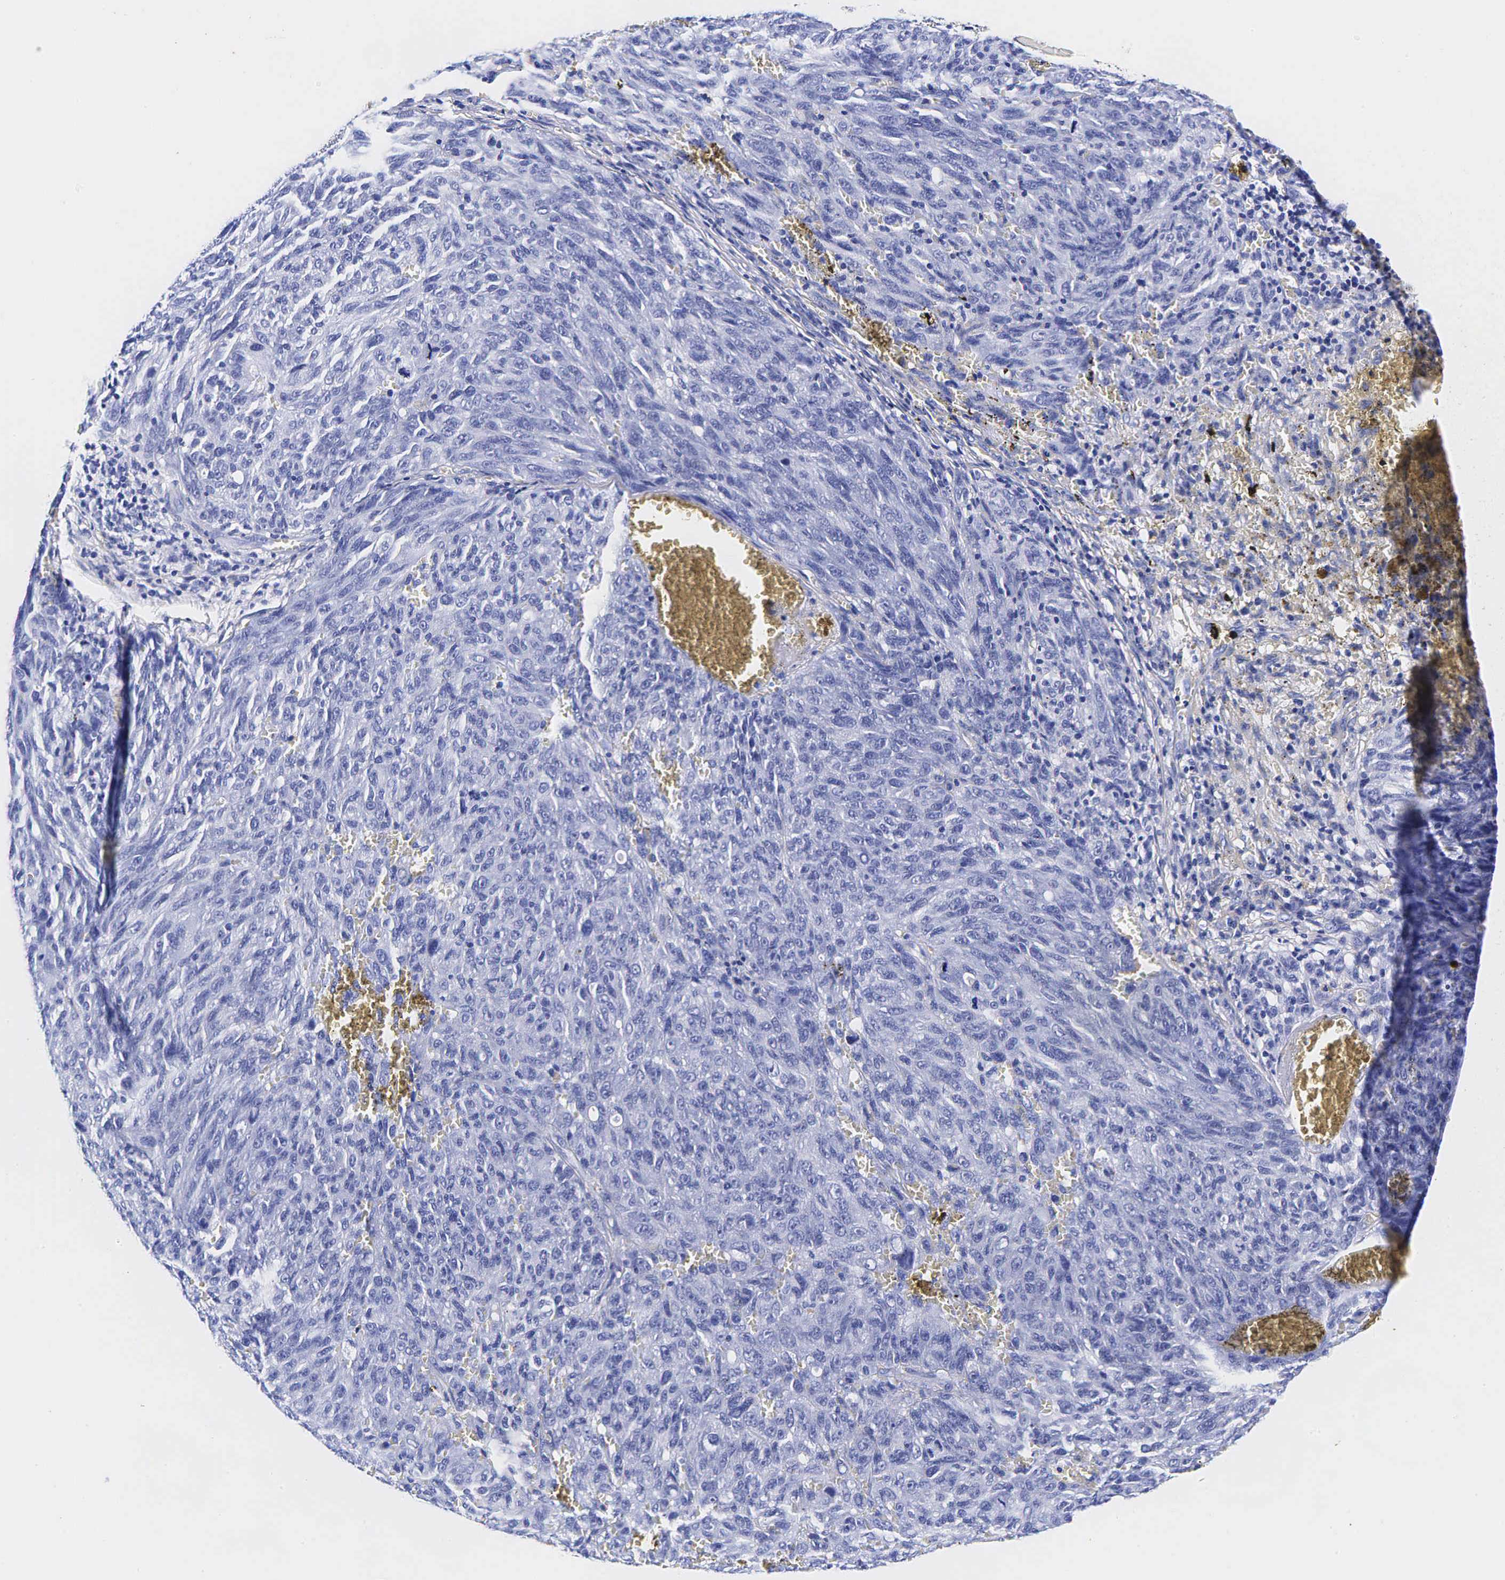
{"staining": {"intensity": "negative", "quantity": "none", "location": "none"}, "tissue": "melanoma", "cell_type": "Tumor cells", "image_type": "cancer", "snomed": [{"axis": "morphology", "description": "Malignant melanoma, NOS"}, {"axis": "topography", "description": "Skin"}], "caption": "A micrograph of malignant melanoma stained for a protein exhibits no brown staining in tumor cells.", "gene": "GCG", "patient": {"sex": "male", "age": 76}}